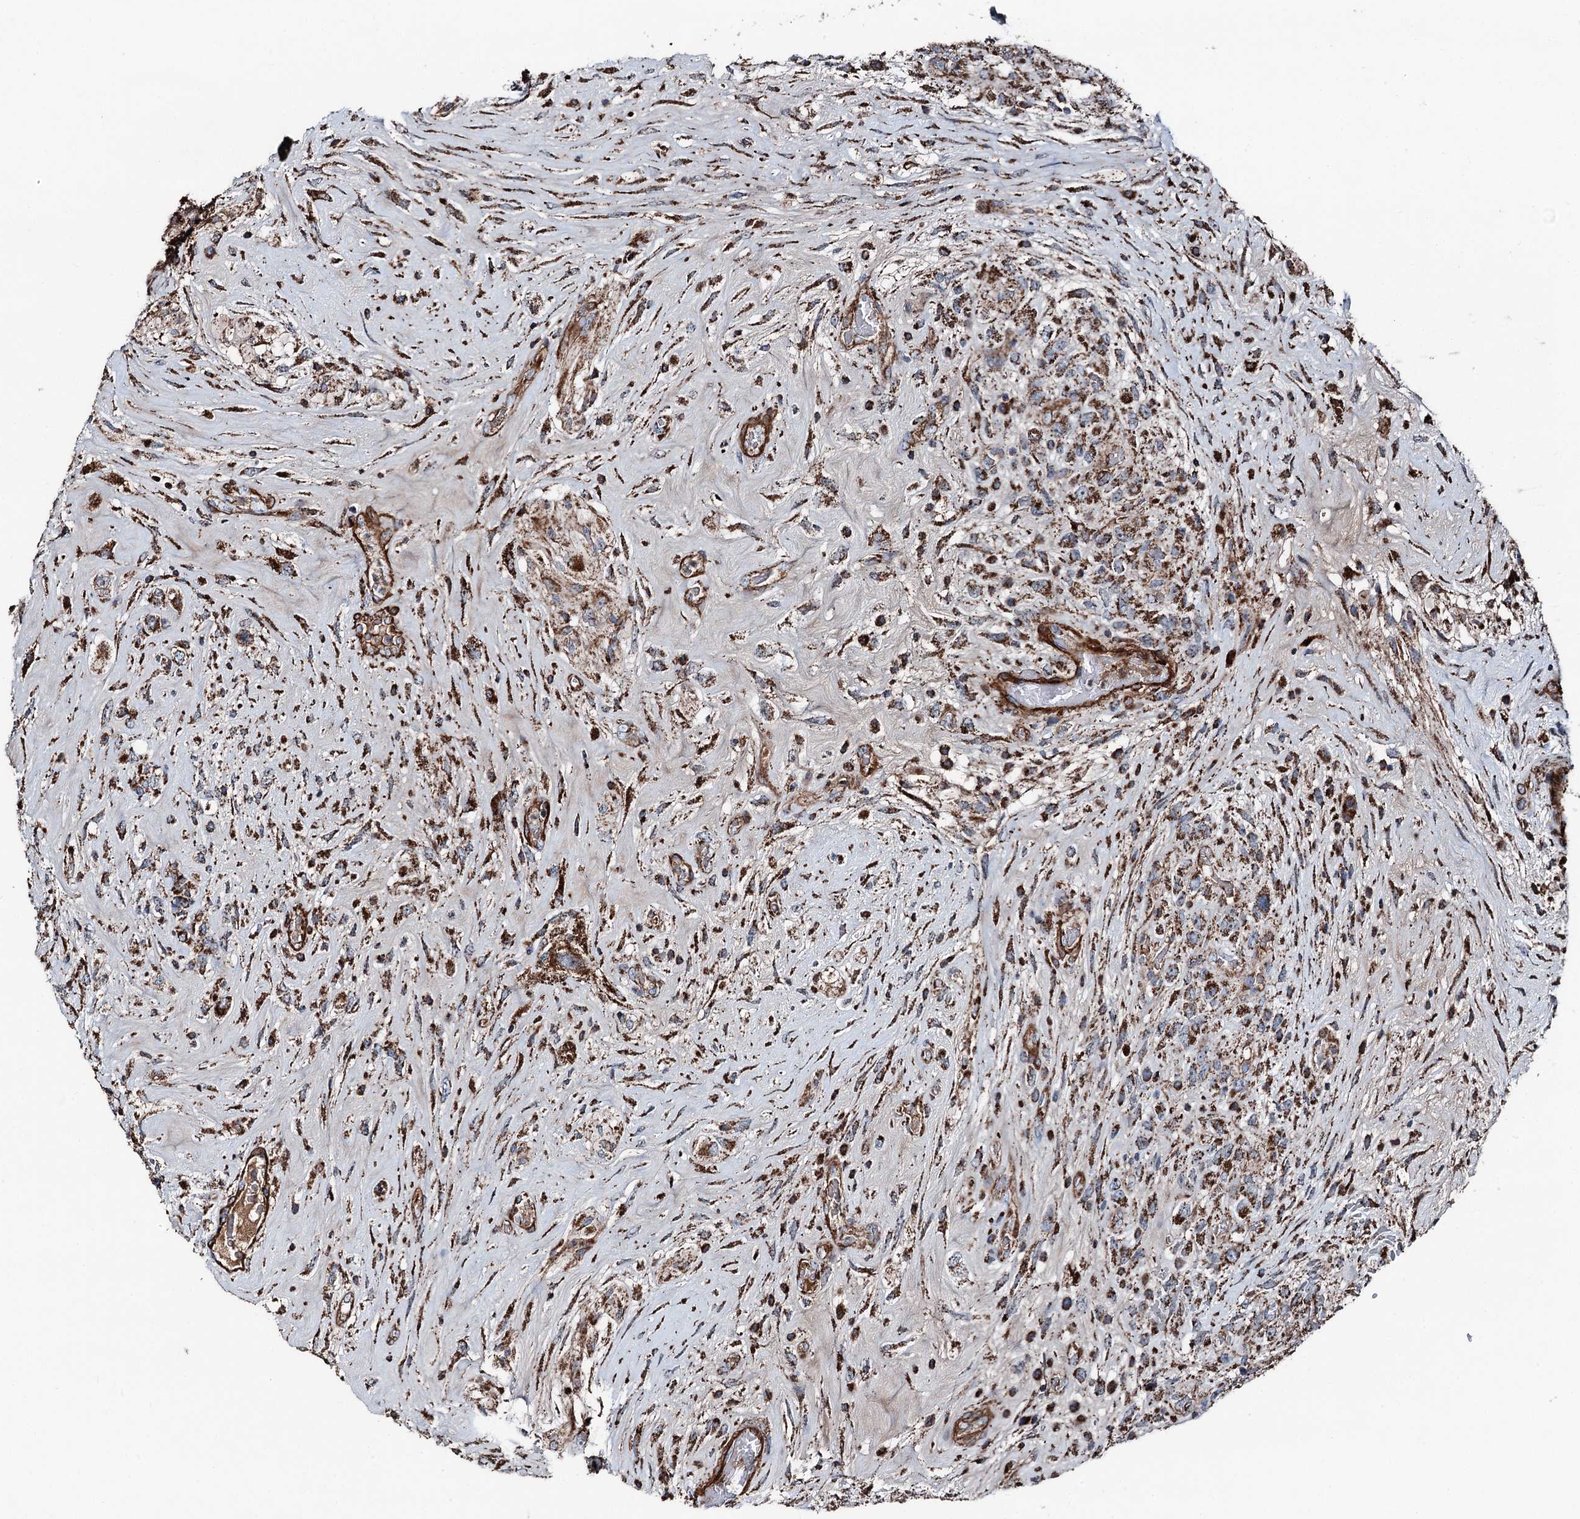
{"staining": {"intensity": "strong", "quantity": ">75%", "location": "cytoplasmic/membranous"}, "tissue": "glioma", "cell_type": "Tumor cells", "image_type": "cancer", "snomed": [{"axis": "morphology", "description": "Glioma, malignant, High grade"}, {"axis": "topography", "description": "Brain"}], "caption": "This micrograph reveals immunohistochemistry staining of human malignant glioma (high-grade), with high strong cytoplasmic/membranous staining in about >75% of tumor cells.", "gene": "DDIAS", "patient": {"sex": "male", "age": 61}}